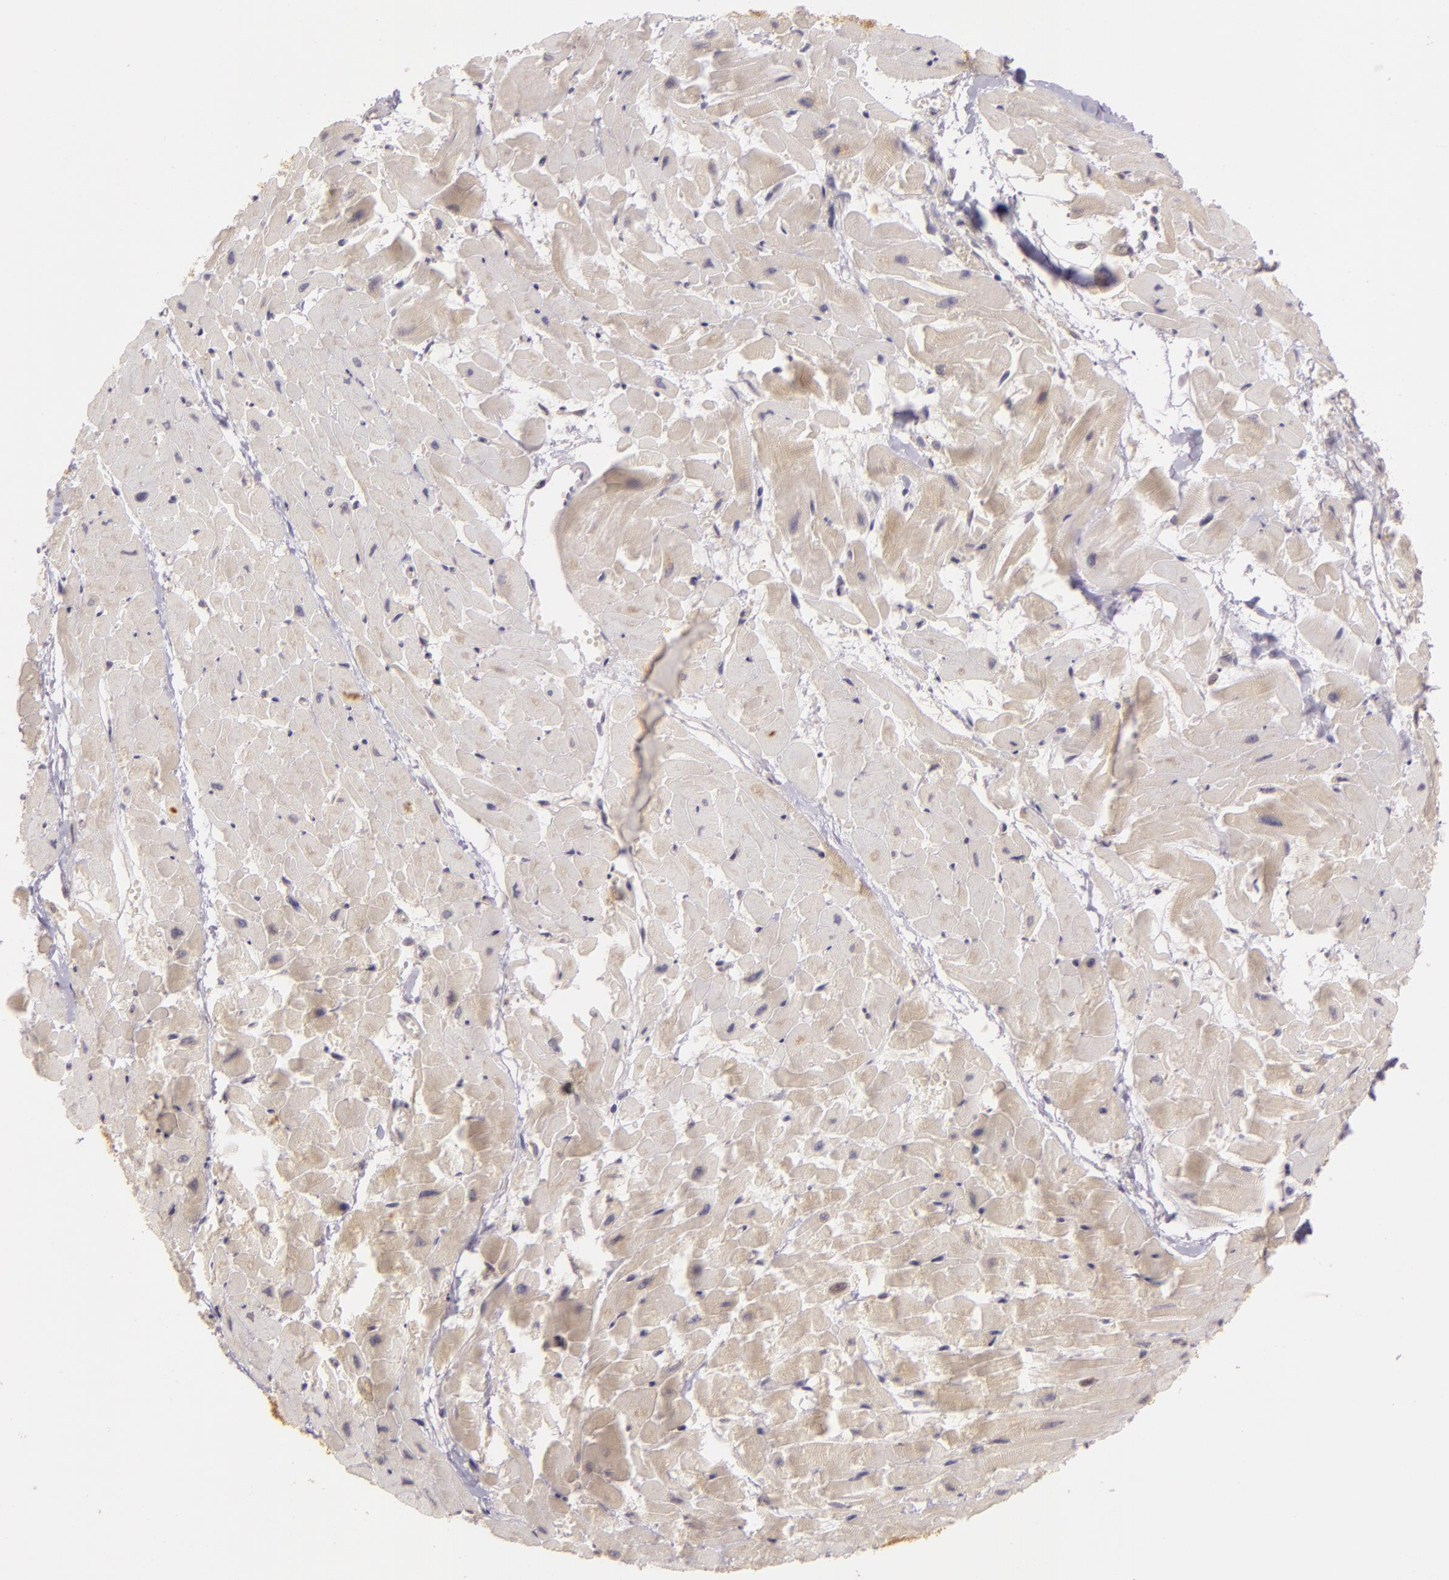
{"staining": {"intensity": "weak", "quantity": ">75%", "location": "cytoplasmic/membranous"}, "tissue": "heart muscle", "cell_type": "Cardiomyocytes", "image_type": "normal", "snomed": [{"axis": "morphology", "description": "Normal tissue, NOS"}, {"axis": "topography", "description": "Heart"}], "caption": "An IHC histopathology image of benign tissue is shown. Protein staining in brown labels weak cytoplasmic/membranous positivity in heart muscle within cardiomyocytes. Nuclei are stained in blue.", "gene": "PPP1R3F", "patient": {"sex": "female", "age": 19}}